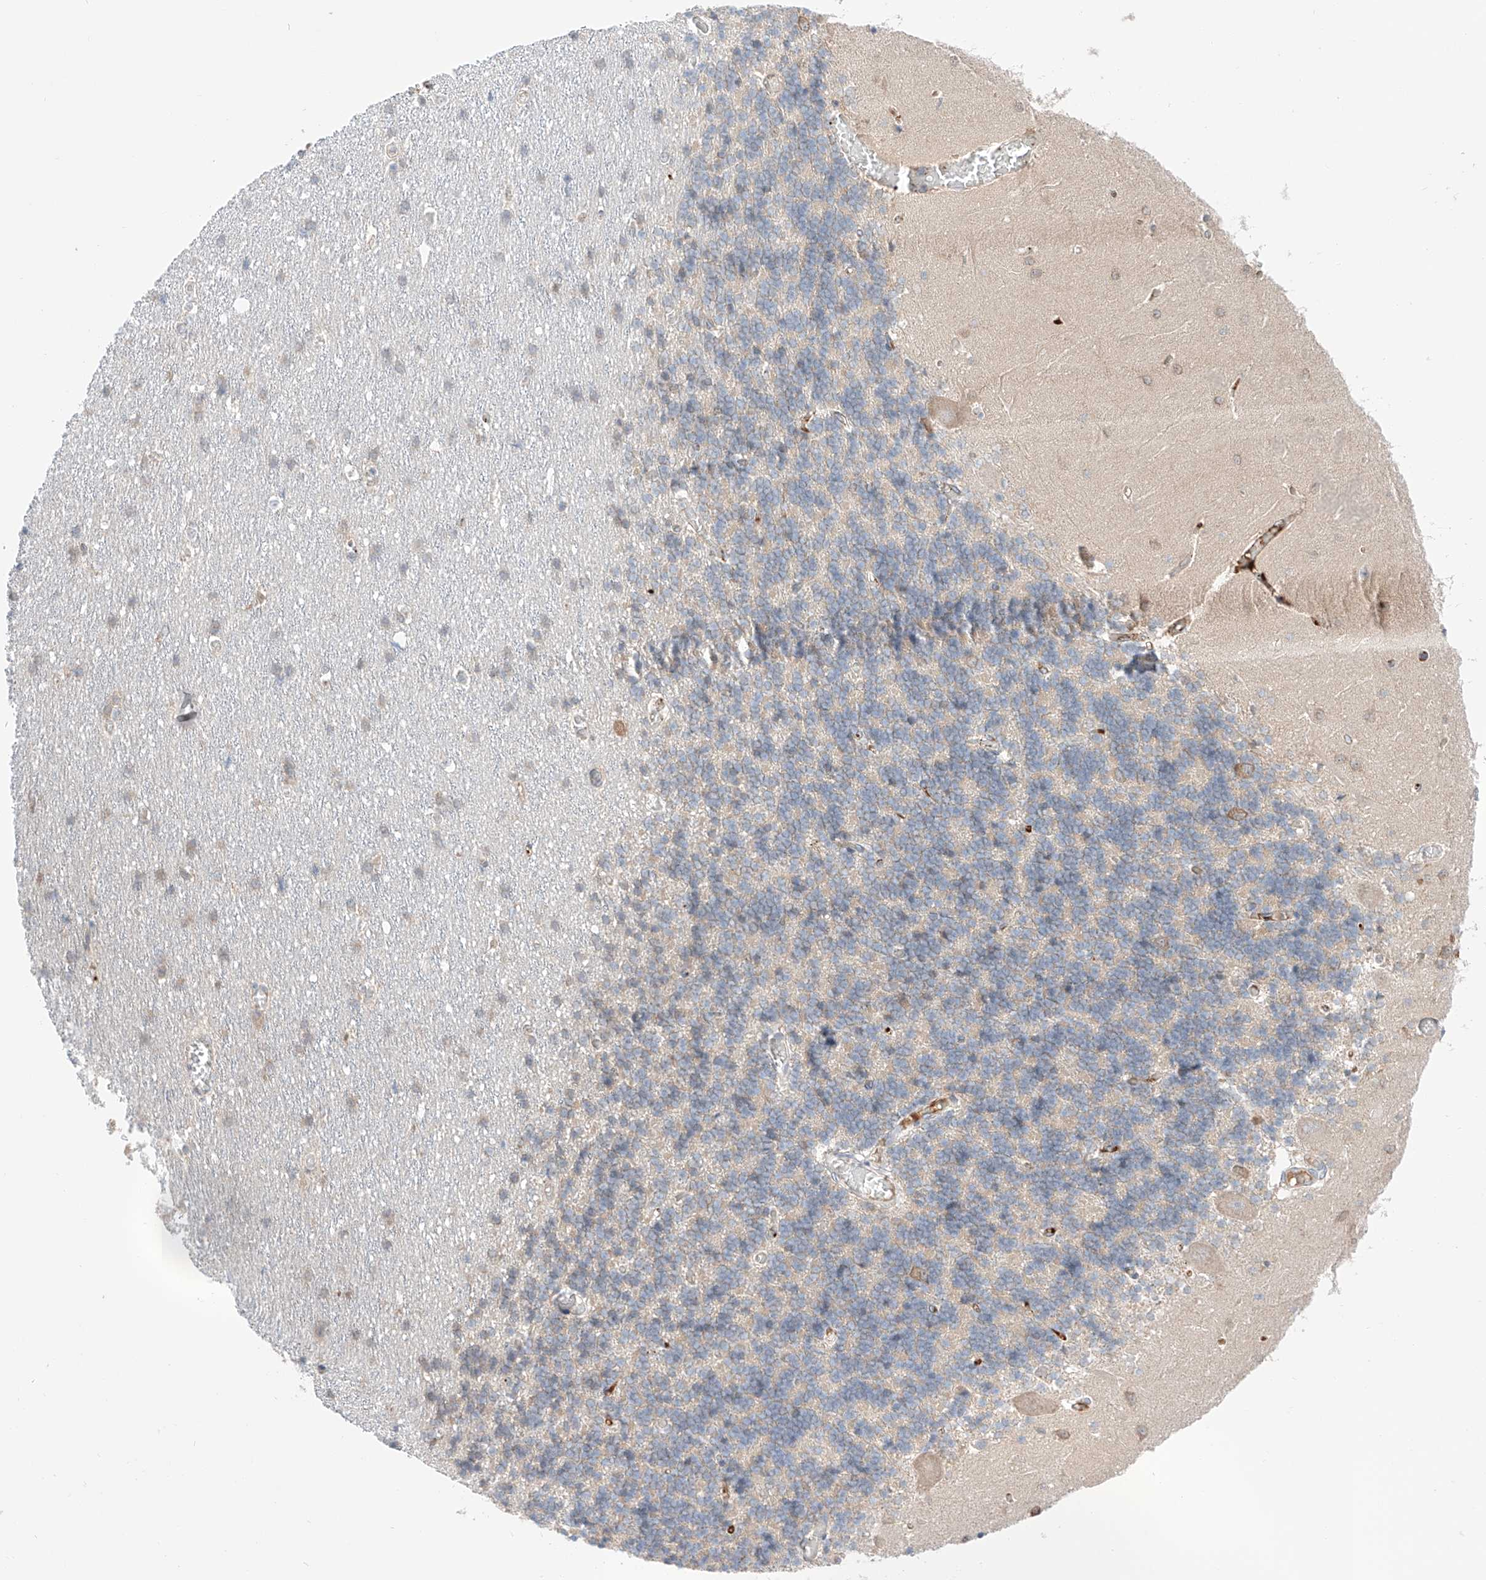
{"staining": {"intensity": "negative", "quantity": "none", "location": "none"}, "tissue": "cerebellum", "cell_type": "Cells in granular layer", "image_type": "normal", "snomed": [{"axis": "morphology", "description": "Normal tissue, NOS"}, {"axis": "topography", "description": "Cerebellum"}], "caption": "Immunohistochemical staining of normal cerebellum shows no significant positivity in cells in granular layer. (Immunohistochemistry (ihc), brightfield microscopy, high magnification).", "gene": "PGGT1B", "patient": {"sex": "male", "age": 37}}